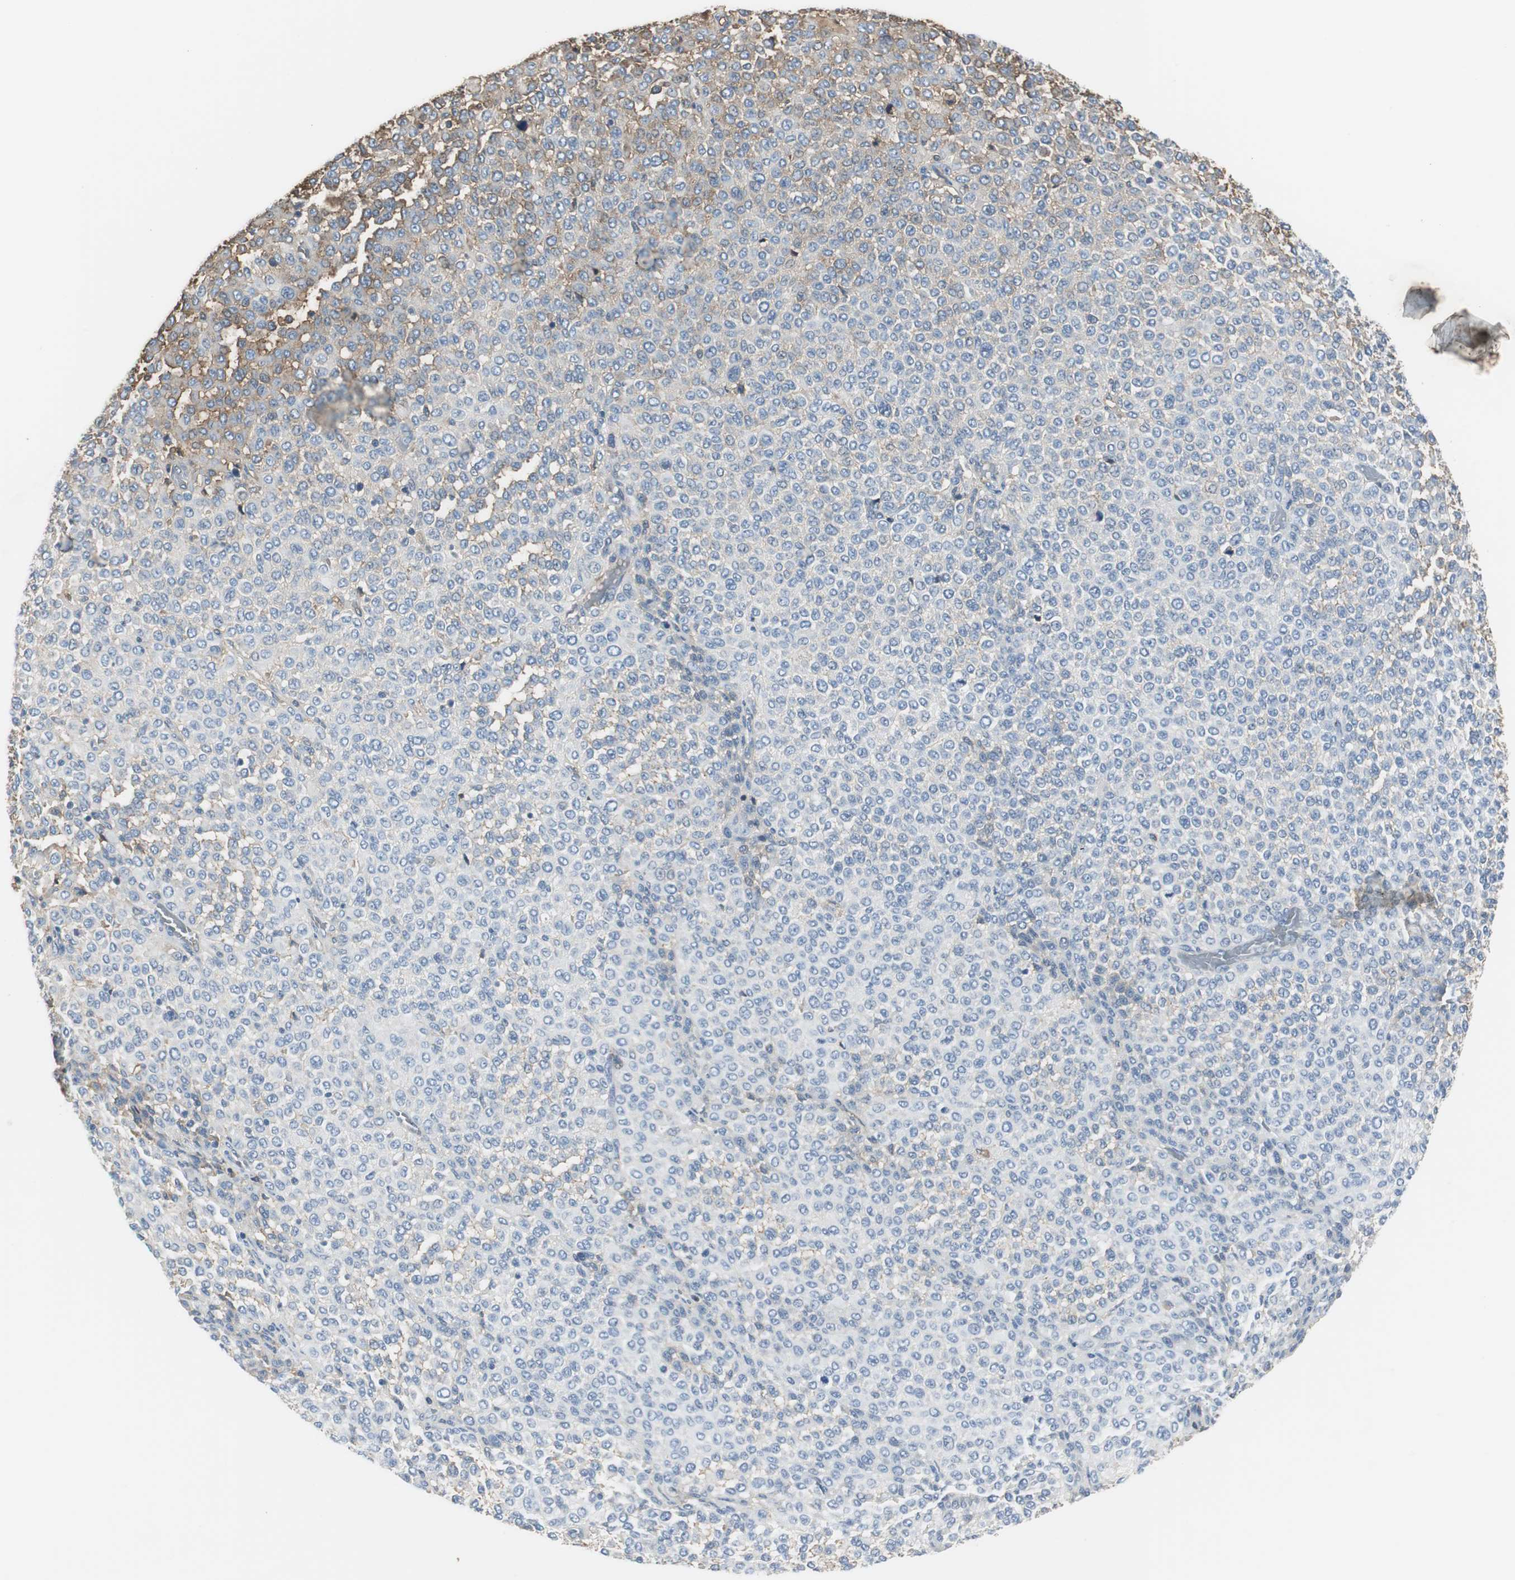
{"staining": {"intensity": "negative", "quantity": "none", "location": "none"}, "tissue": "melanoma", "cell_type": "Tumor cells", "image_type": "cancer", "snomed": [{"axis": "morphology", "description": "Malignant melanoma, Metastatic site"}, {"axis": "topography", "description": "Pancreas"}], "caption": "Tumor cells show no significant protein staining in malignant melanoma (metastatic site).", "gene": "IGHA1", "patient": {"sex": "female", "age": 30}}